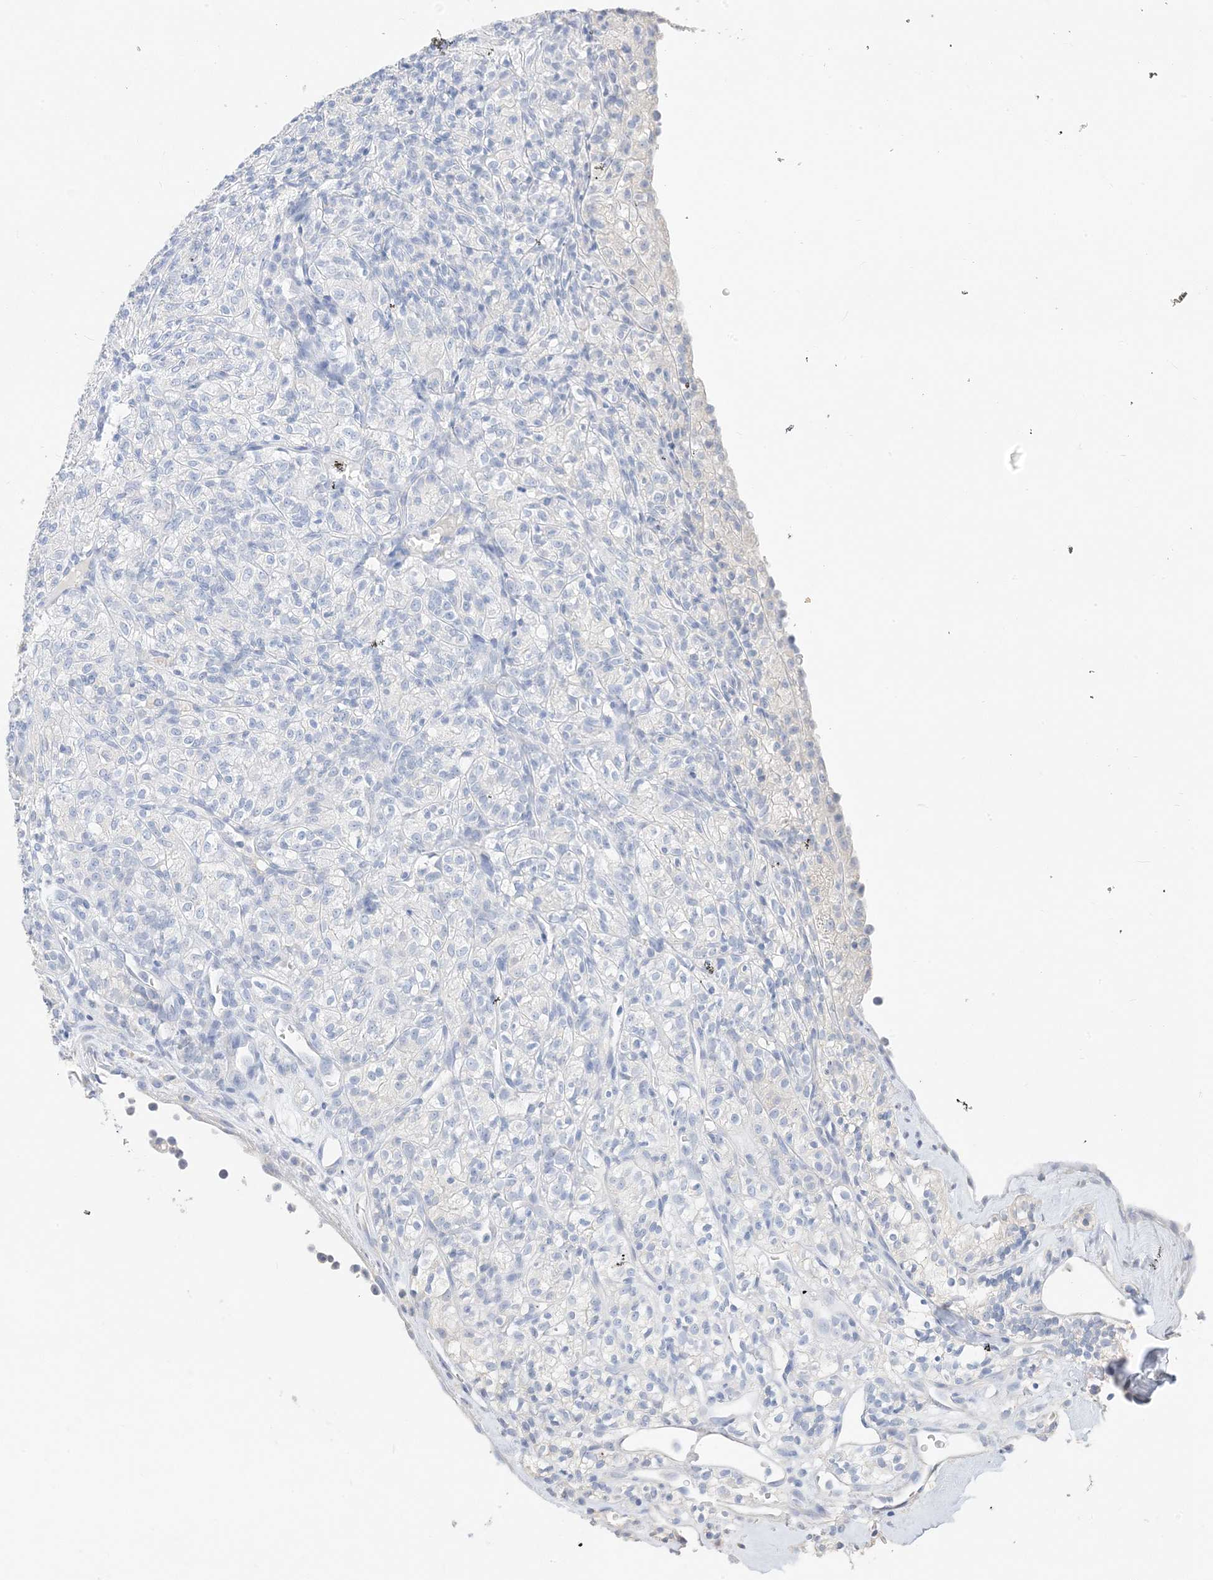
{"staining": {"intensity": "negative", "quantity": "none", "location": "none"}, "tissue": "renal cancer", "cell_type": "Tumor cells", "image_type": "cancer", "snomed": [{"axis": "morphology", "description": "Adenocarcinoma, NOS"}, {"axis": "topography", "description": "Kidney"}], "caption": "This is an IHC micrograph of human adenocarcinoma (renal). There is no positivity in tumor cells.", "gene": "MUC17", "patient": {"sex": "male", "age": 77}}